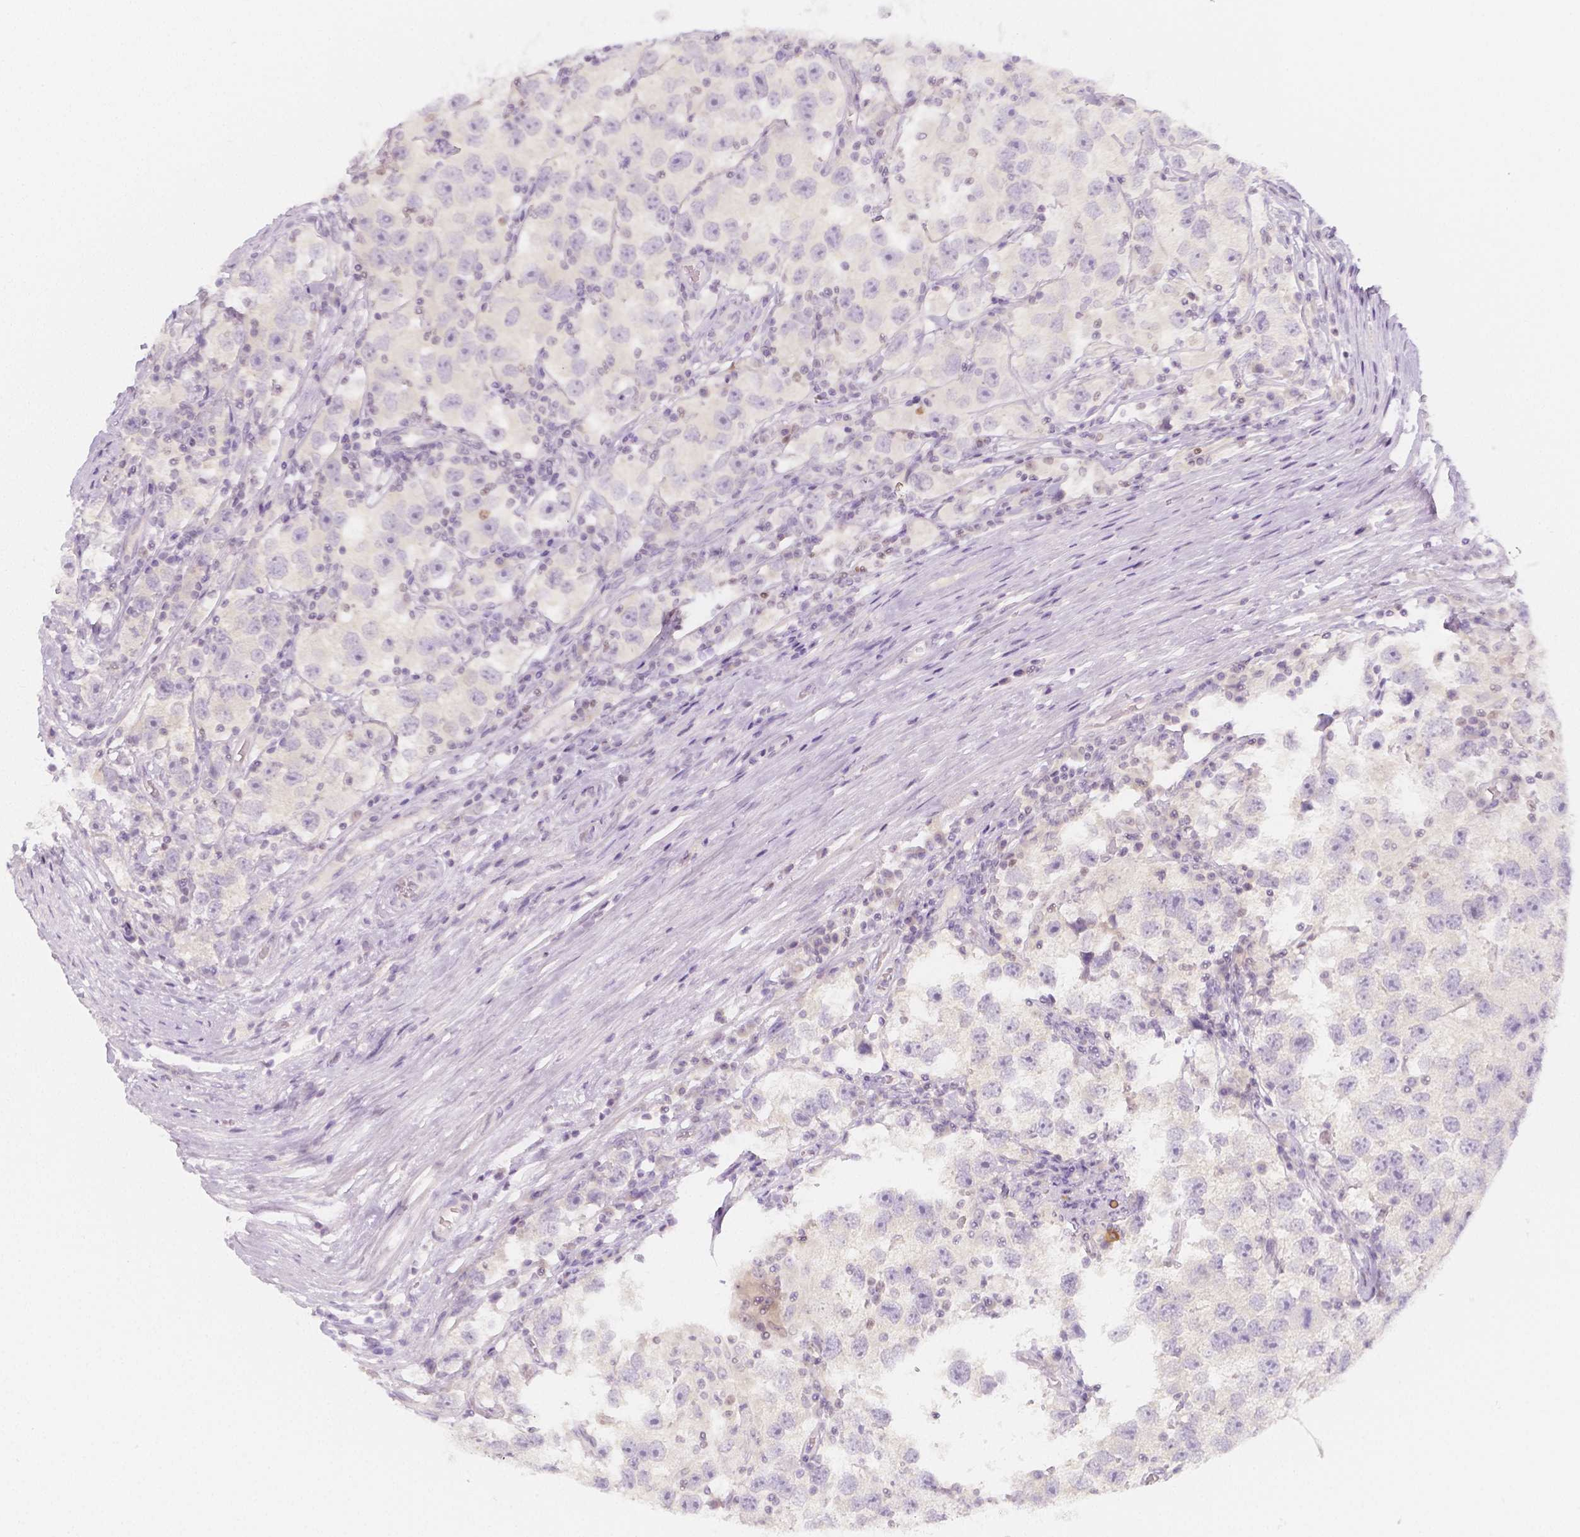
{"staining": {"intensity": "negative", "quantity": "none", "location": "none"}, "tissue": "testis cancer", "cell_type": "Tumor cells", "image_type": "cancer", "snomed": [{"axis": "morphology", "description": "Seminoma, NOS"}, {"axis": "topography", "description": "Testis"}], "caption": "Seminoma (testis) stained for a protein using immunohistochemistry reveals no expression tumor cells.", "gene": "BATF", "patient": {"sex": "male", "age": 26}}